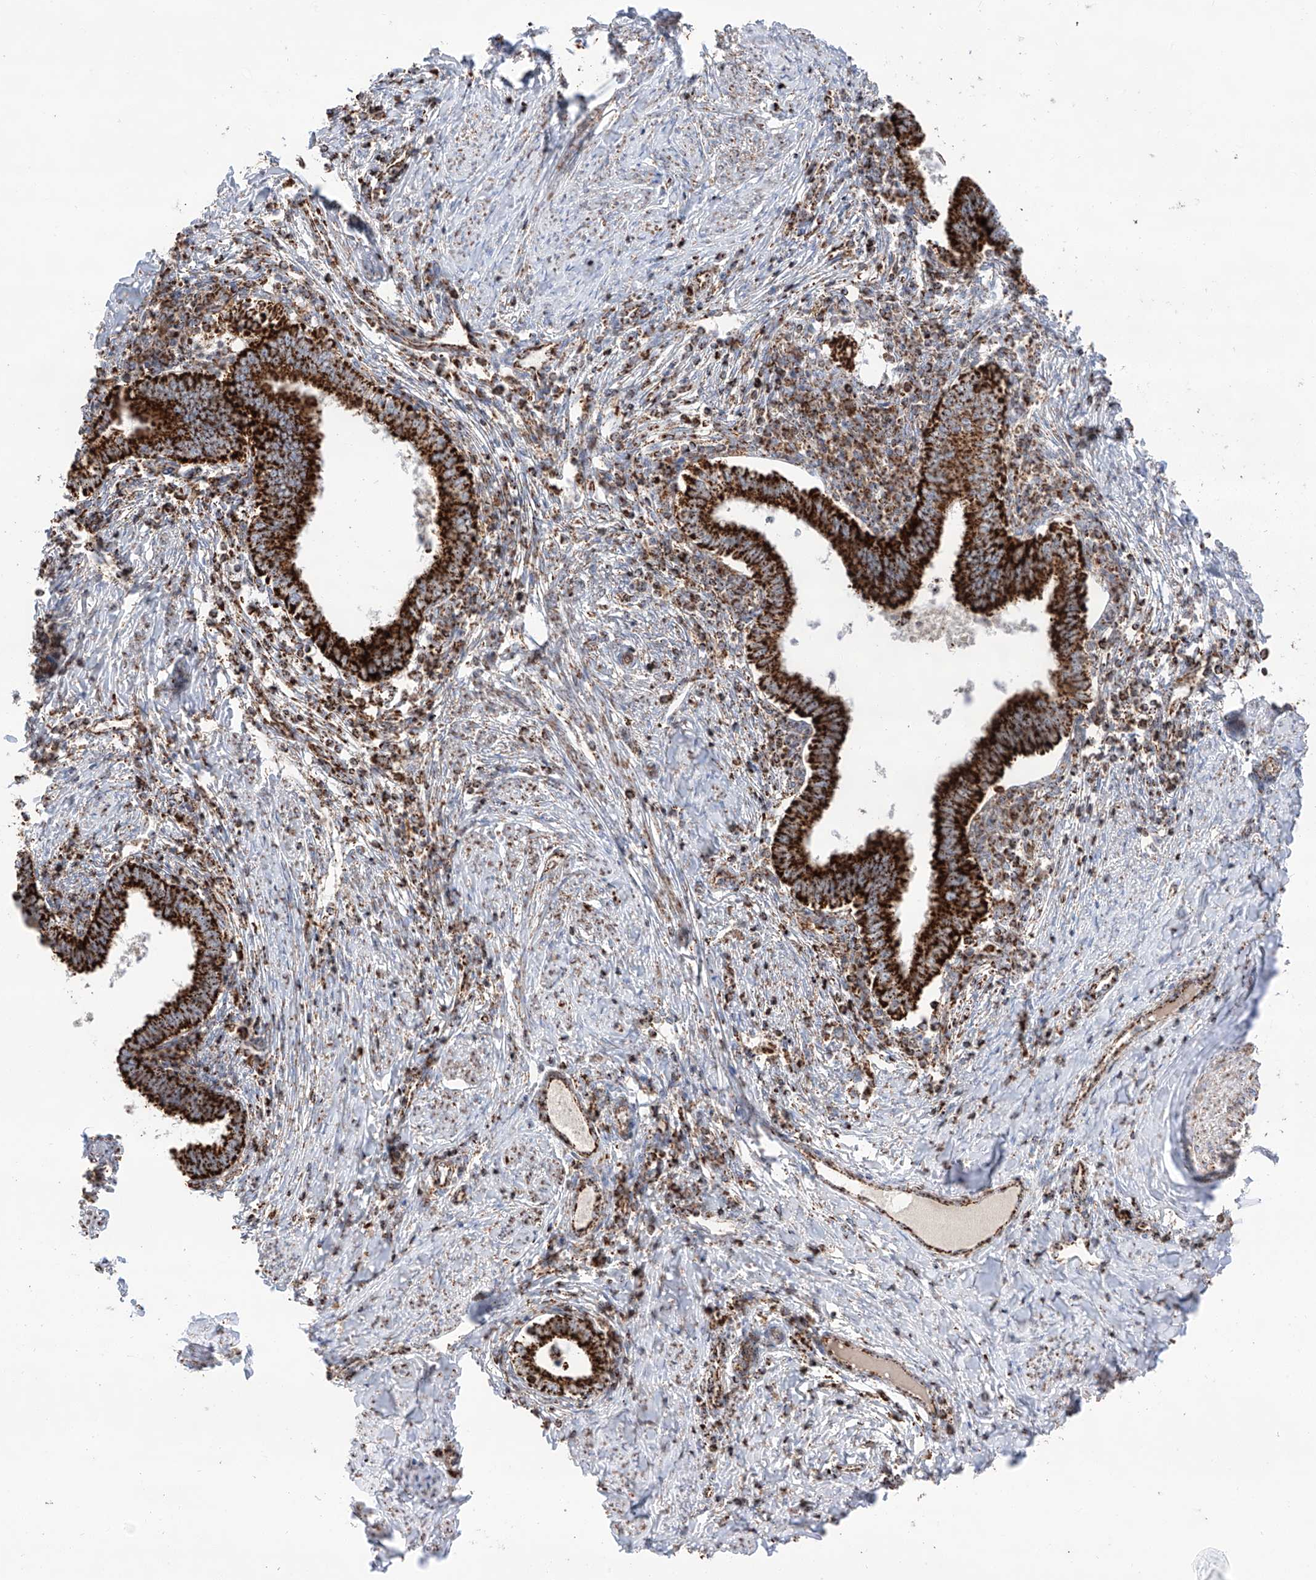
{"staining": {"intensity": "strong", "quantity": ">75%", "location": "cytoplasmic/membranous"}, "tissue": "cervical cancer", "cell_type": "Tumor cells", "image_type": "cancer", "snomed": [{"axis": "morphology", "description": "Adenocarcinoma, NOS"}, {"axis": "topography", "description": "Cervix"}], "caption": "Immunohistochemical staining of adenocarcinoma (cervical) reveals high levels of strong cytoplasmic/membranous protein staining in about >75% of tumor cells.", "gene": "TTC27", "patient": {"sex": "female", "age": 36}}